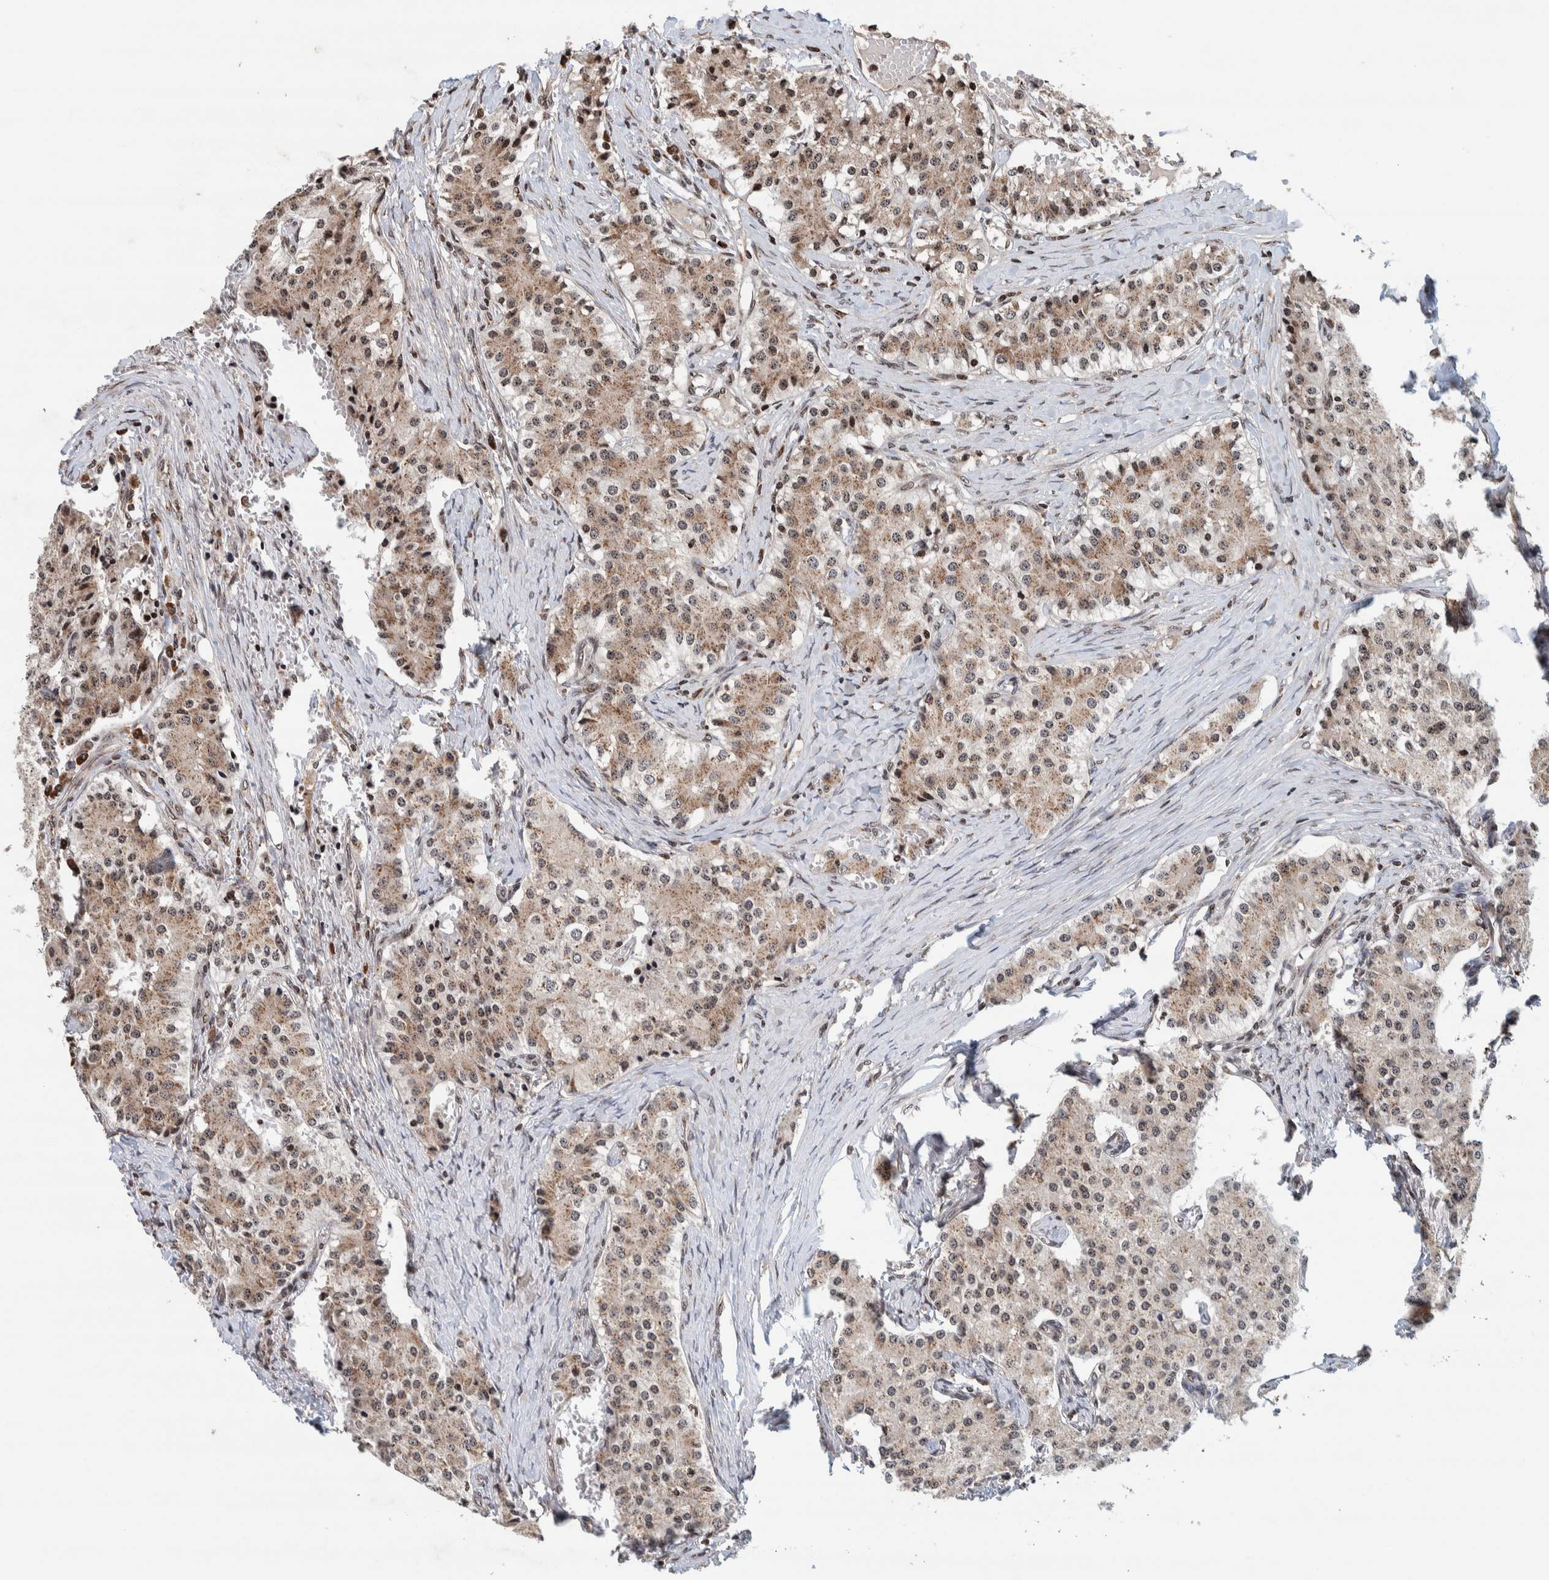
{"staining": {"intensity": "weak", "quantity": ">75%", "location": "cytoplasmic/membranous"}, "tissue": "carcinoid", "cell_type": "Tumor cells", "image_type": "cancer", "snomed": [{"axis": "morphology", "description": "Carcinoid, malignant, NOS"}, {"axis": "topography", "description": "Colon"}], "caption": "This is an image of immunohistochemistry staining of carcinoid (malignant), which shows weak positivity in the cytoplasmic/membranous of tumor cells.", "gene": "CCDC182", "patient": {"sex": "female", "age": 52}}